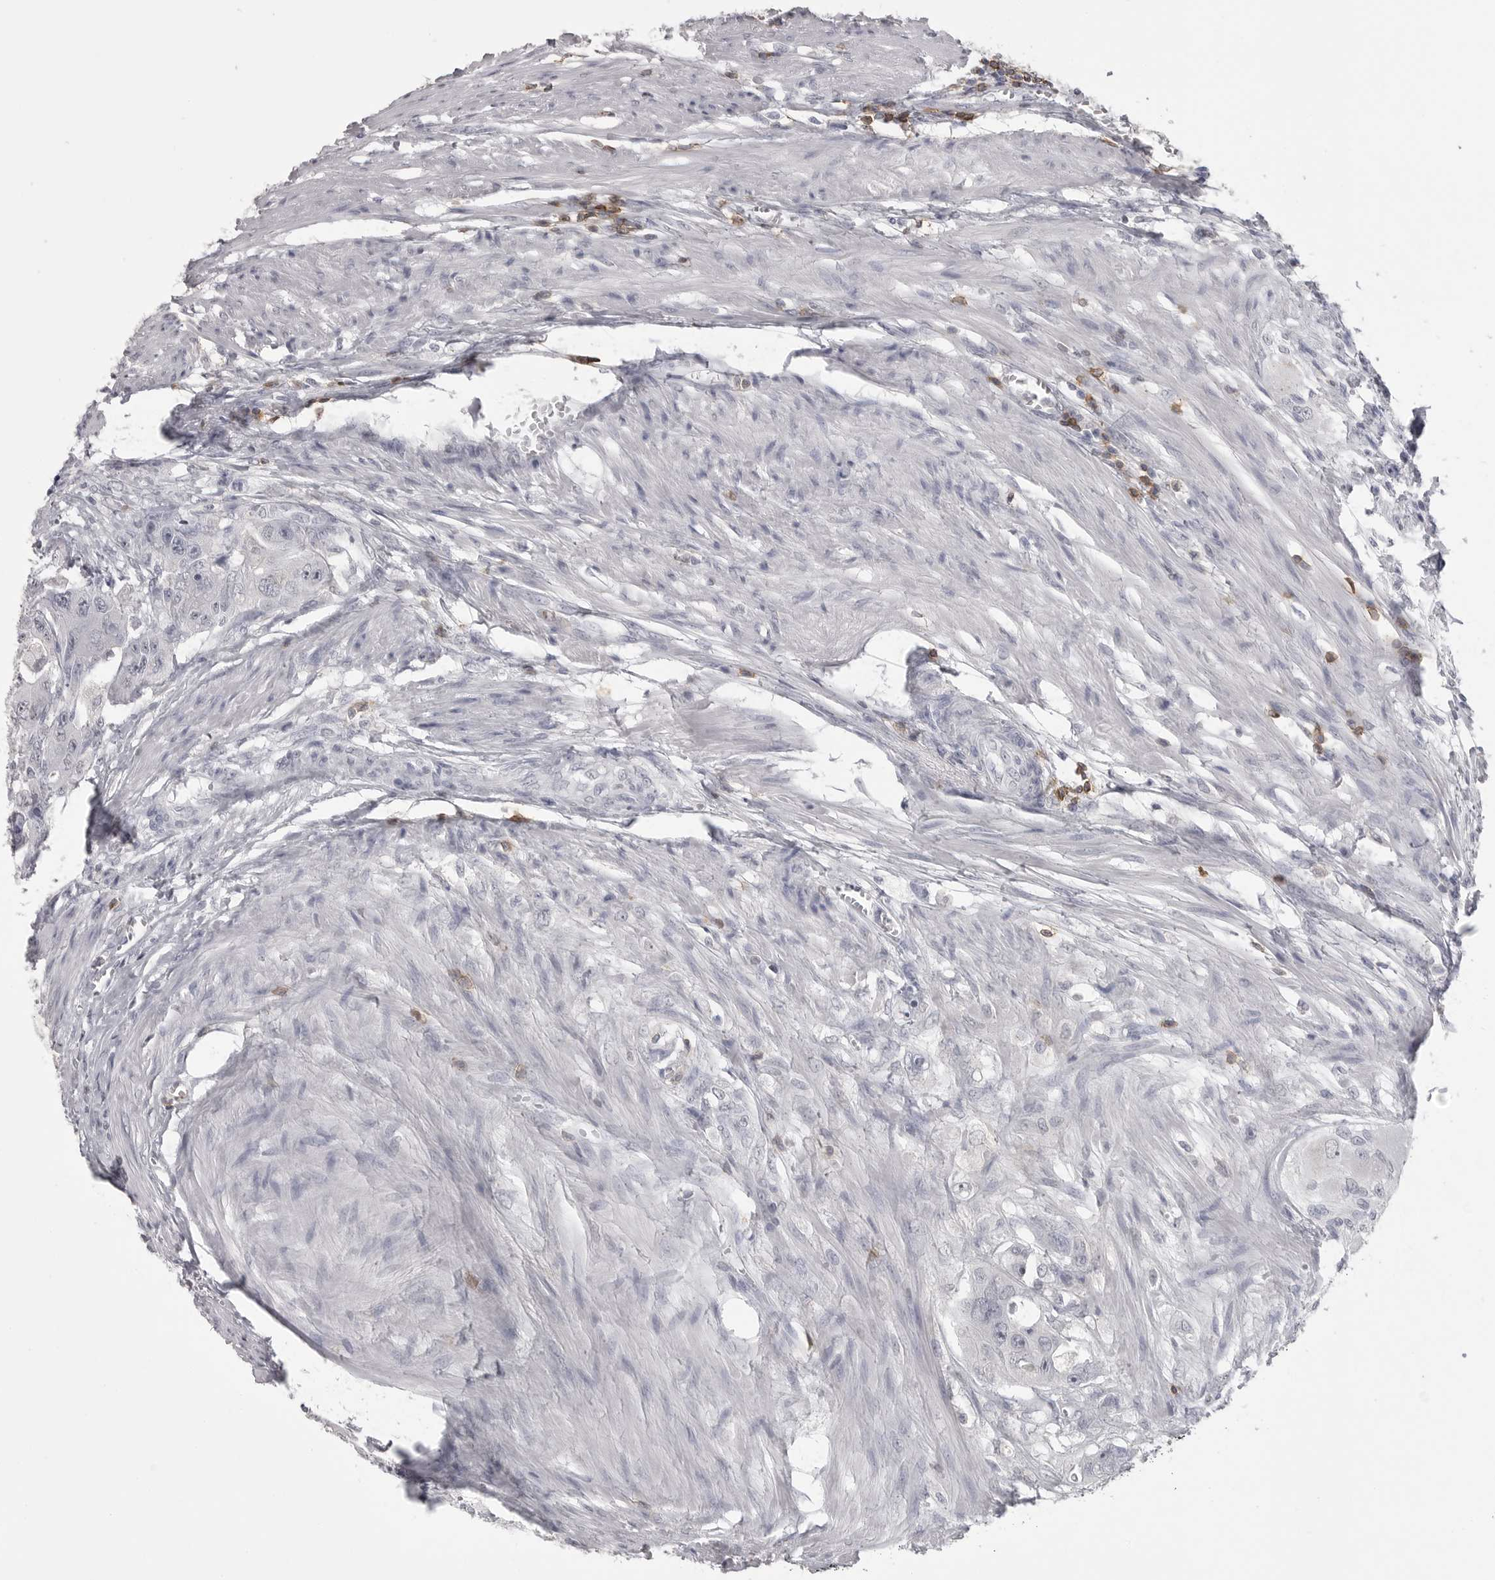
{"staining": {"intensity": "negative", "quantity": "none", "location": "none"}, "tissue": "colorectal cancer", "cell_type": "Tumor cells", "image_type": "cancer", "snomed": [{"axis": "morphology", "description": "Adenocarcinoma, NOS"}, {"axis": "topography", "description": "Colon"}], "caption": "Tumor cells show no significant protein positivity in adenocarcinoma (colorectal). Nuclei are stained in blue.", "gene": "ITGAL", "patient": {"sex": "female", "age": 46}}